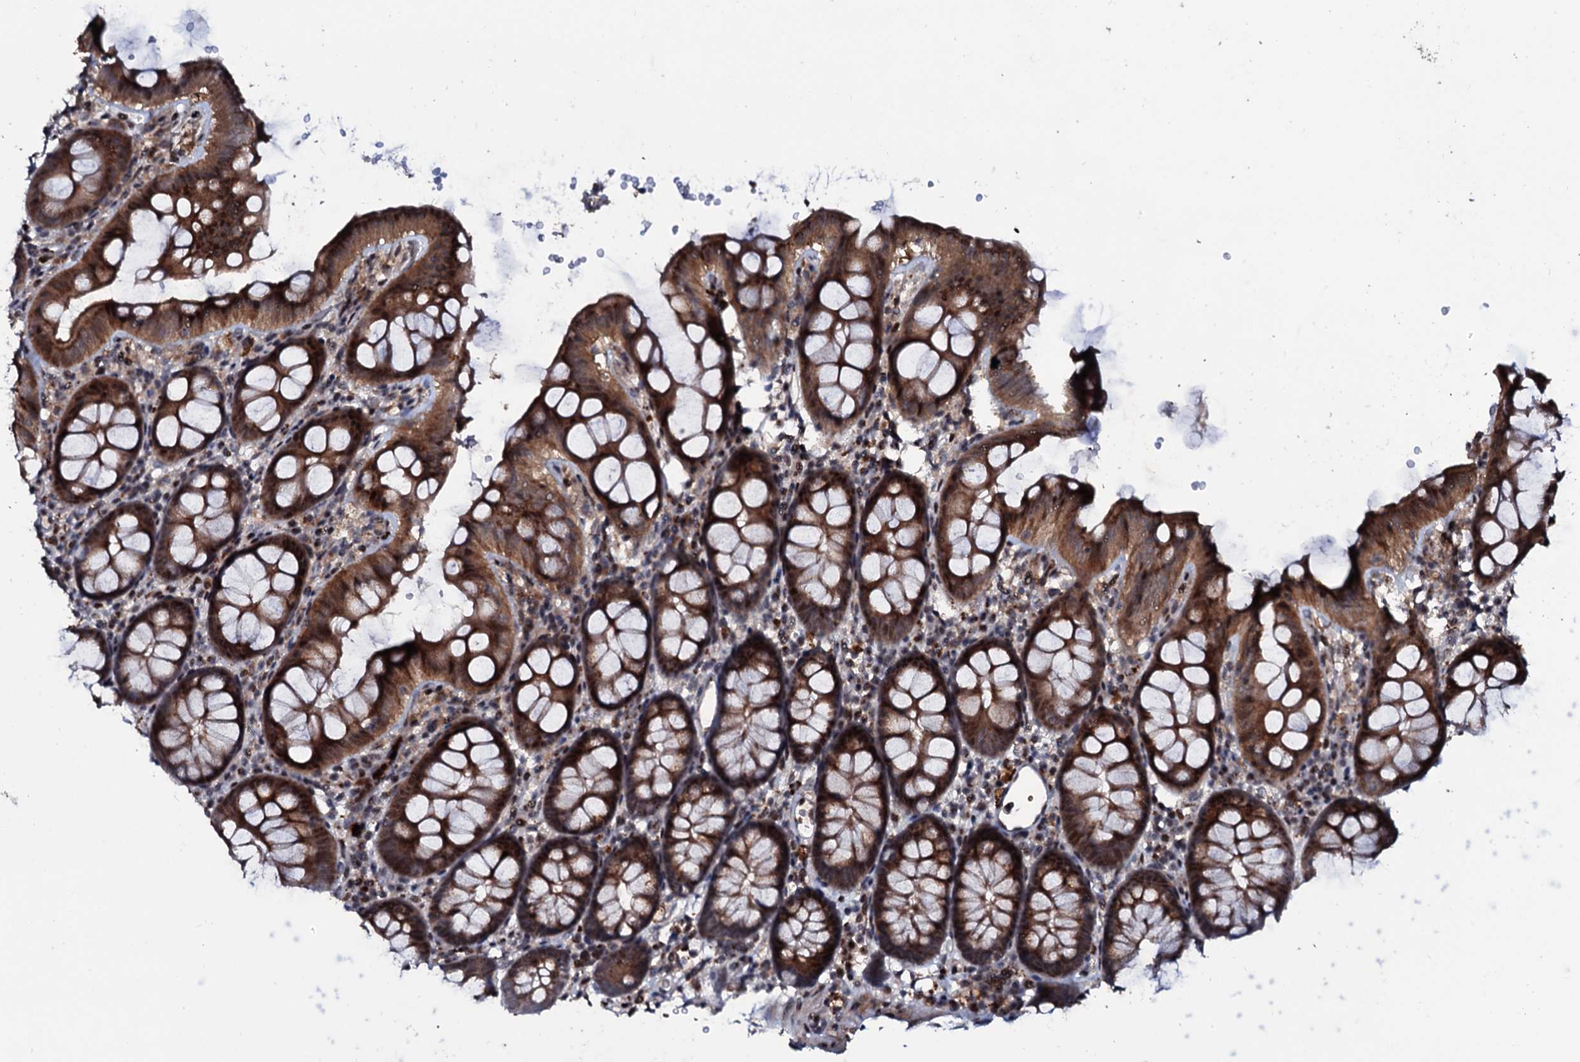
{"staining": {"intensity": "negative", "quantity": "none", "location": "none"}, "tissue": "colon", "cell_type": "Endothelial cells", "image_type": "normal", "snomed": [{"axis": "morphology", "description": "Normal tissue, NOS"}, {"axis": "topography", "description": "Colon"}], "caption": "The immunohistochemistry image has no significant staining in endothelial cells of colon. Brightfield microscopy of immunohistochemistry (IHC) stained with DAB (3,3'-diaminobenzidine) (brown) and hematoxylin (blue), captured at high magnification.", "gene": "COG6", "patient": {"sex": "male", "age": 75}}